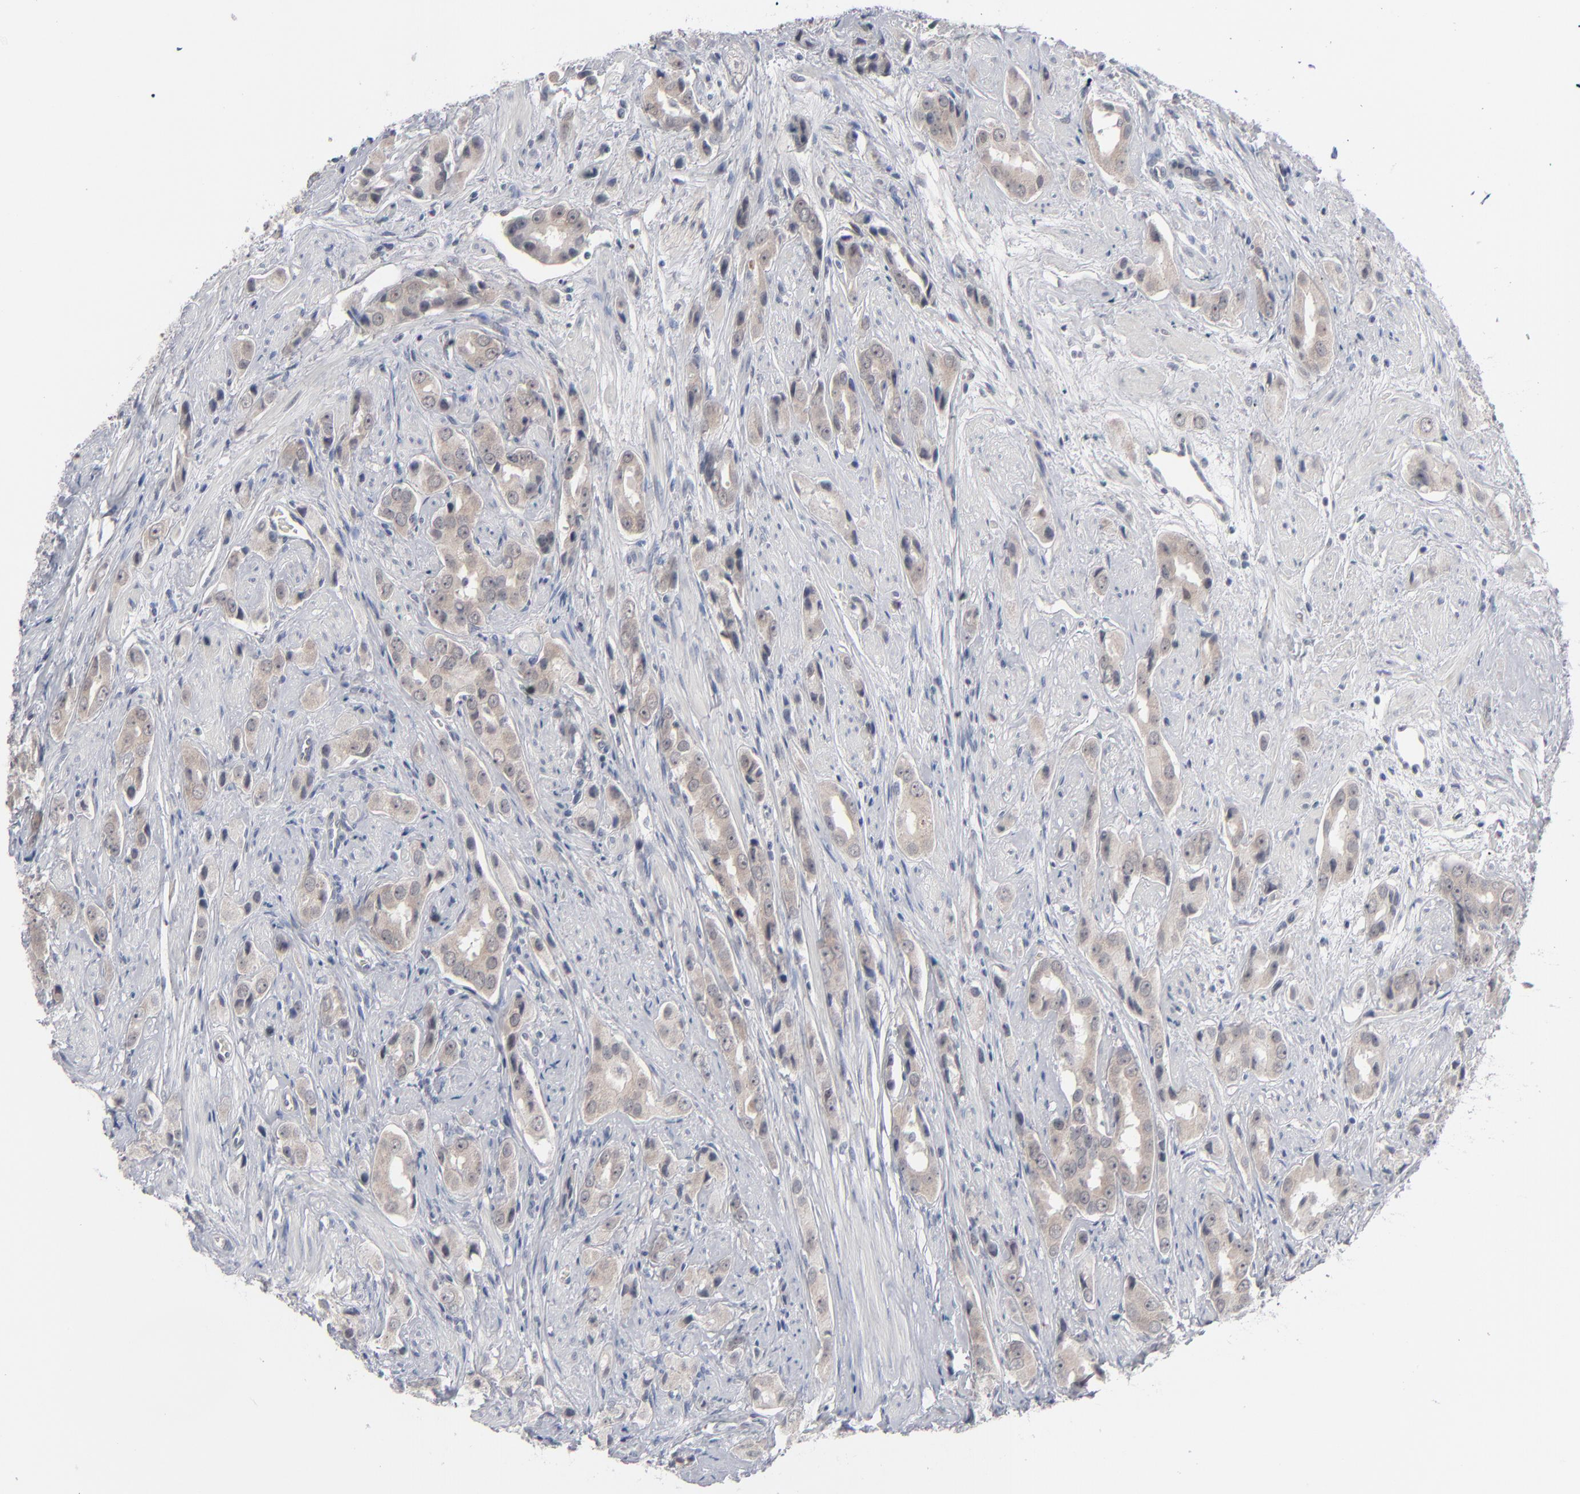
{"staining": {"intensity": "weak", "quantity": ">75%", "location": "cytoplasmic/membranous"}, "tissue": "prostate cancer", "cell_type": "Tumor cells", "image_type": "cancer", "snomed": [{"axis": "morphology", "description": "Adenocarcinoma, Medium grade"}, {"axis": "topography", "description": "Prostate"}], "caption": "A low amount of weak cytoplasmic/membranous positivity is appreciated in approximately >75% of tumor cells in prostate cancer tissue. The staining was performed using DAB to visualize the protein expression in brown, while the nuclei were stained in blue with hematoxylin (Magnification: 20x).", "gene": "POF1B", "patient": {"sex": "male", "age": 53}}